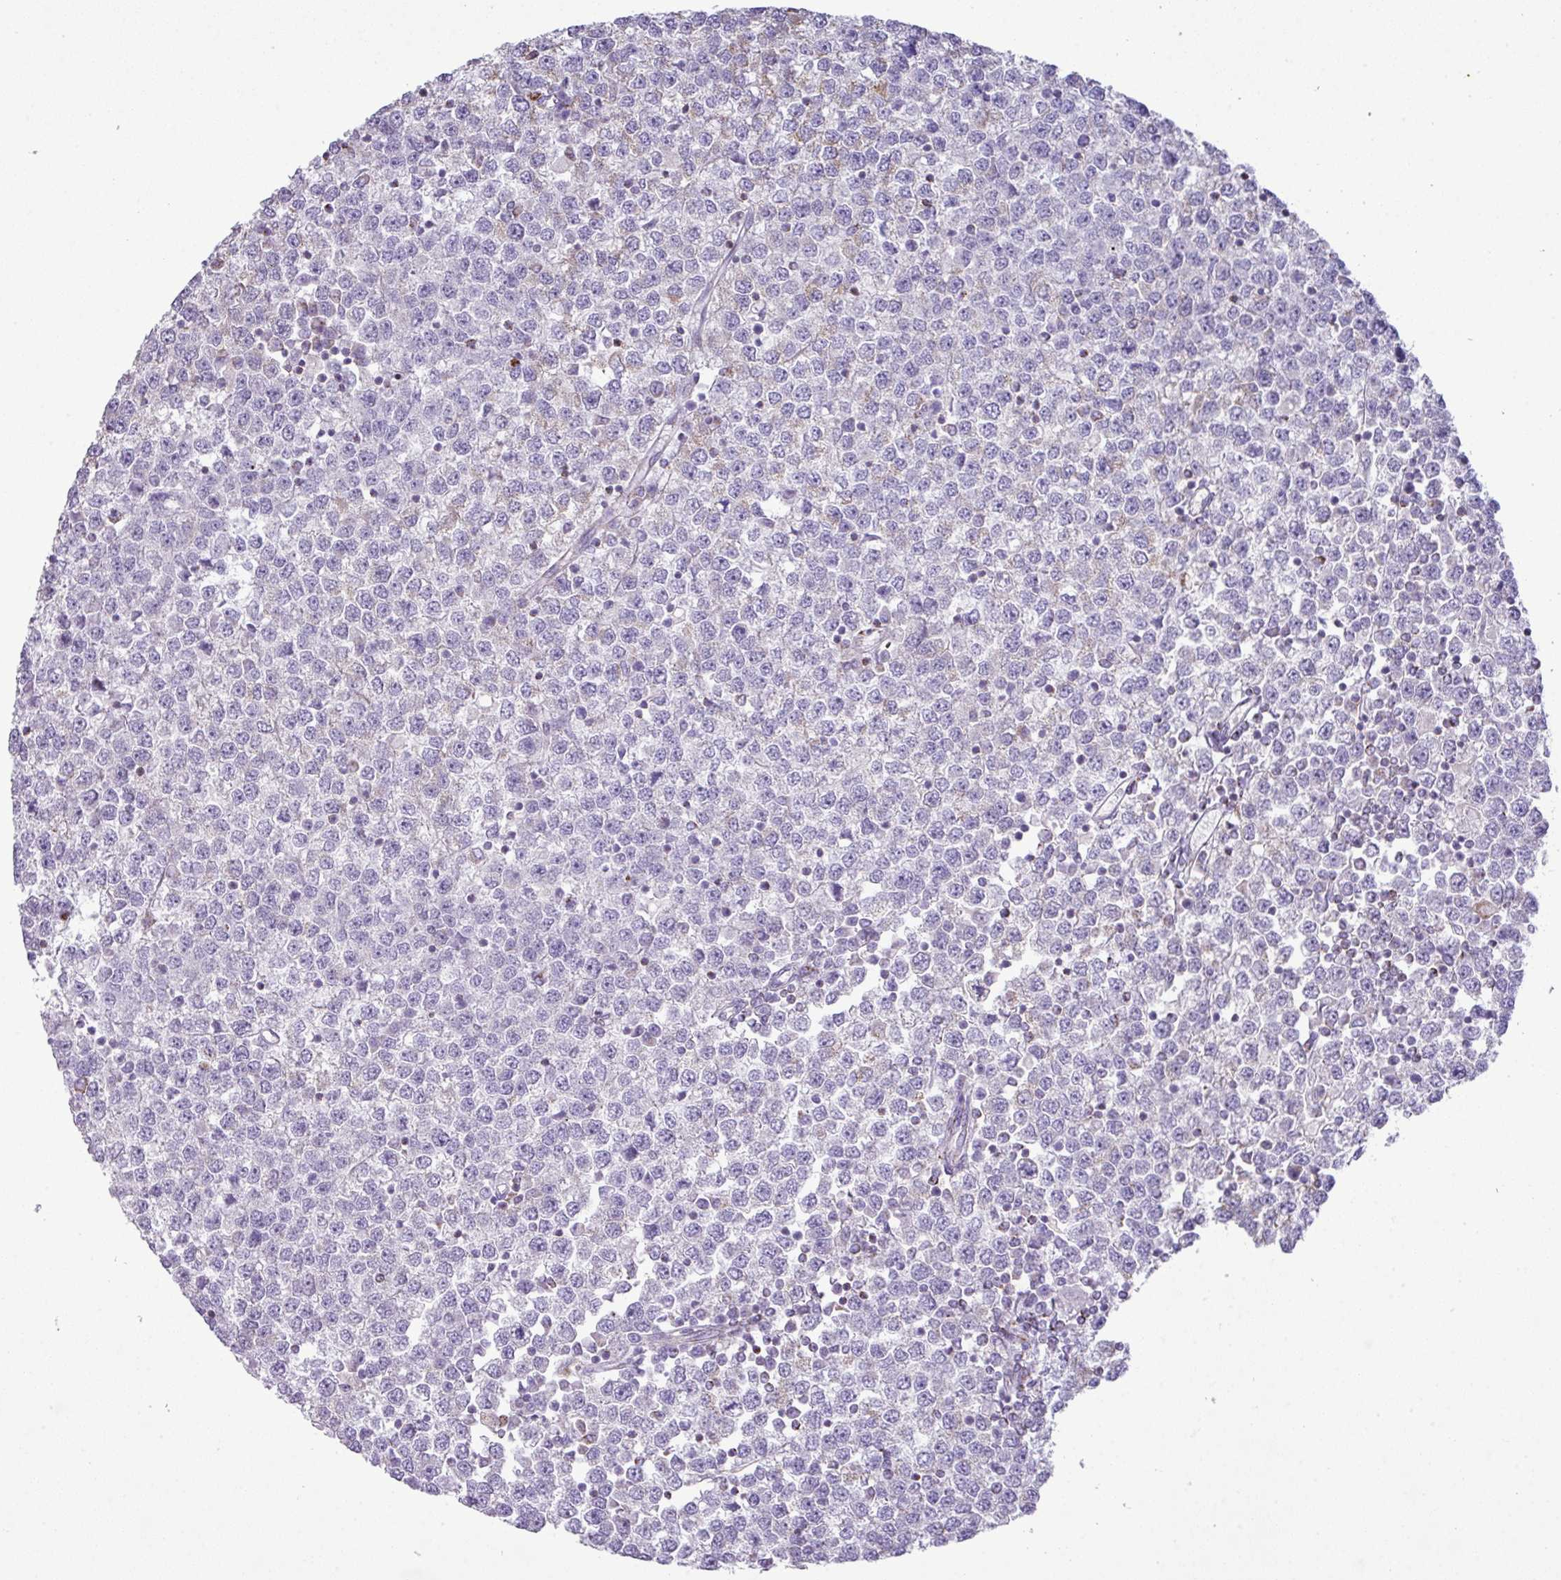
{"staining": {"intensity": "negative", "quantity": "none", "location": "none"}, "tissue": "testis cancer", "cell_type": "Tumor cells", "image_type": "cancer", "snomed": [{"axis": "morphology", "description": "Seminoma, NOS"}, {"axis": "topography", "description": "Testis"}], "caption": "Human seminoma (testis) stained for a protein using immunohistochemistry displays no positivity in tumor cells.", "gene": "ZNF81", "patient": {"sex": "male", "age": 65}}